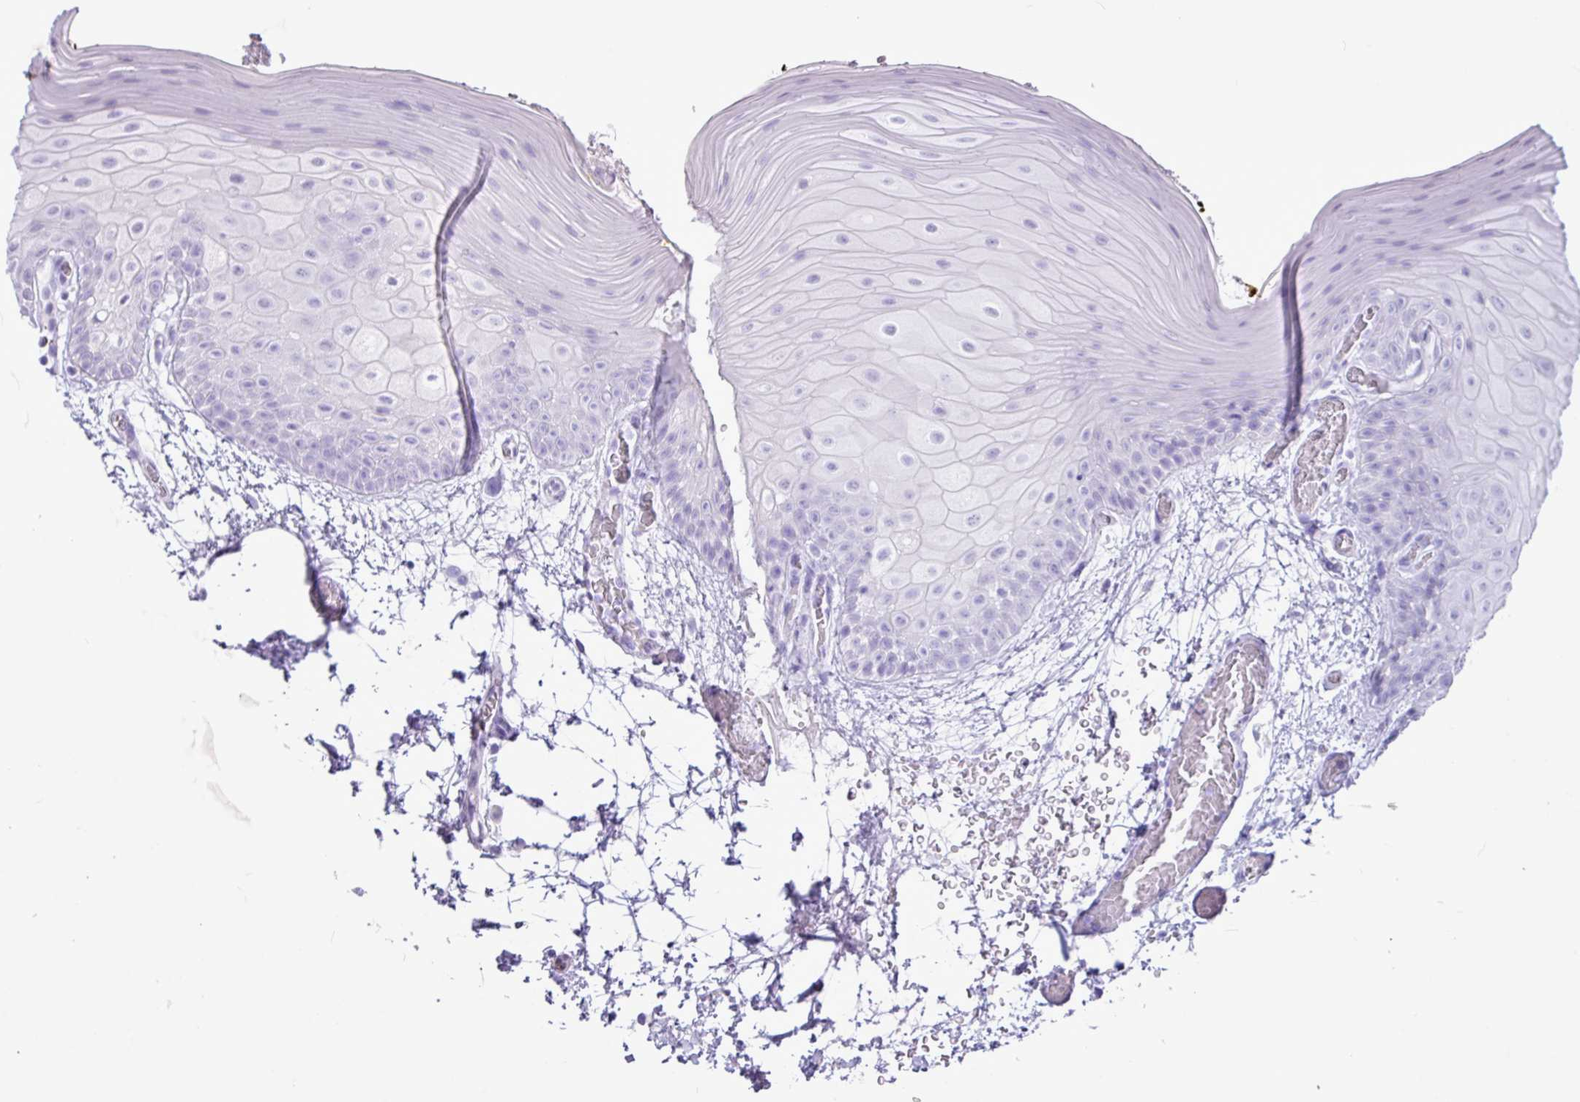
{"staining": {"intensity": "negative", "quantity": "none", "location": "none"}, "tissue": "oral mucosa", "cell_type": "Squamous epithelial cells", "image_type": "normal", "snomed": [{"axis": "morphology", "description": "Normal tissue, NOS"}, {"axis": "morphology", "description": "Squamous cell carcinoma, NOS"}, {"axis": "topography", "description": "Oral tissue"}, {"axis": "topography", "description": "Tounge, NOS"}, {"axis": "topography", "description": "Head-Neck"}], "caption": "Immunohistochemistry (IHC) micrograph of unremarkable oral mucosa stained for a protein (brown), which demonstrates no staining in squamous epithelial cells.", "gene": "CKMT2", "patient": {"sex": "male", "age": 76}}